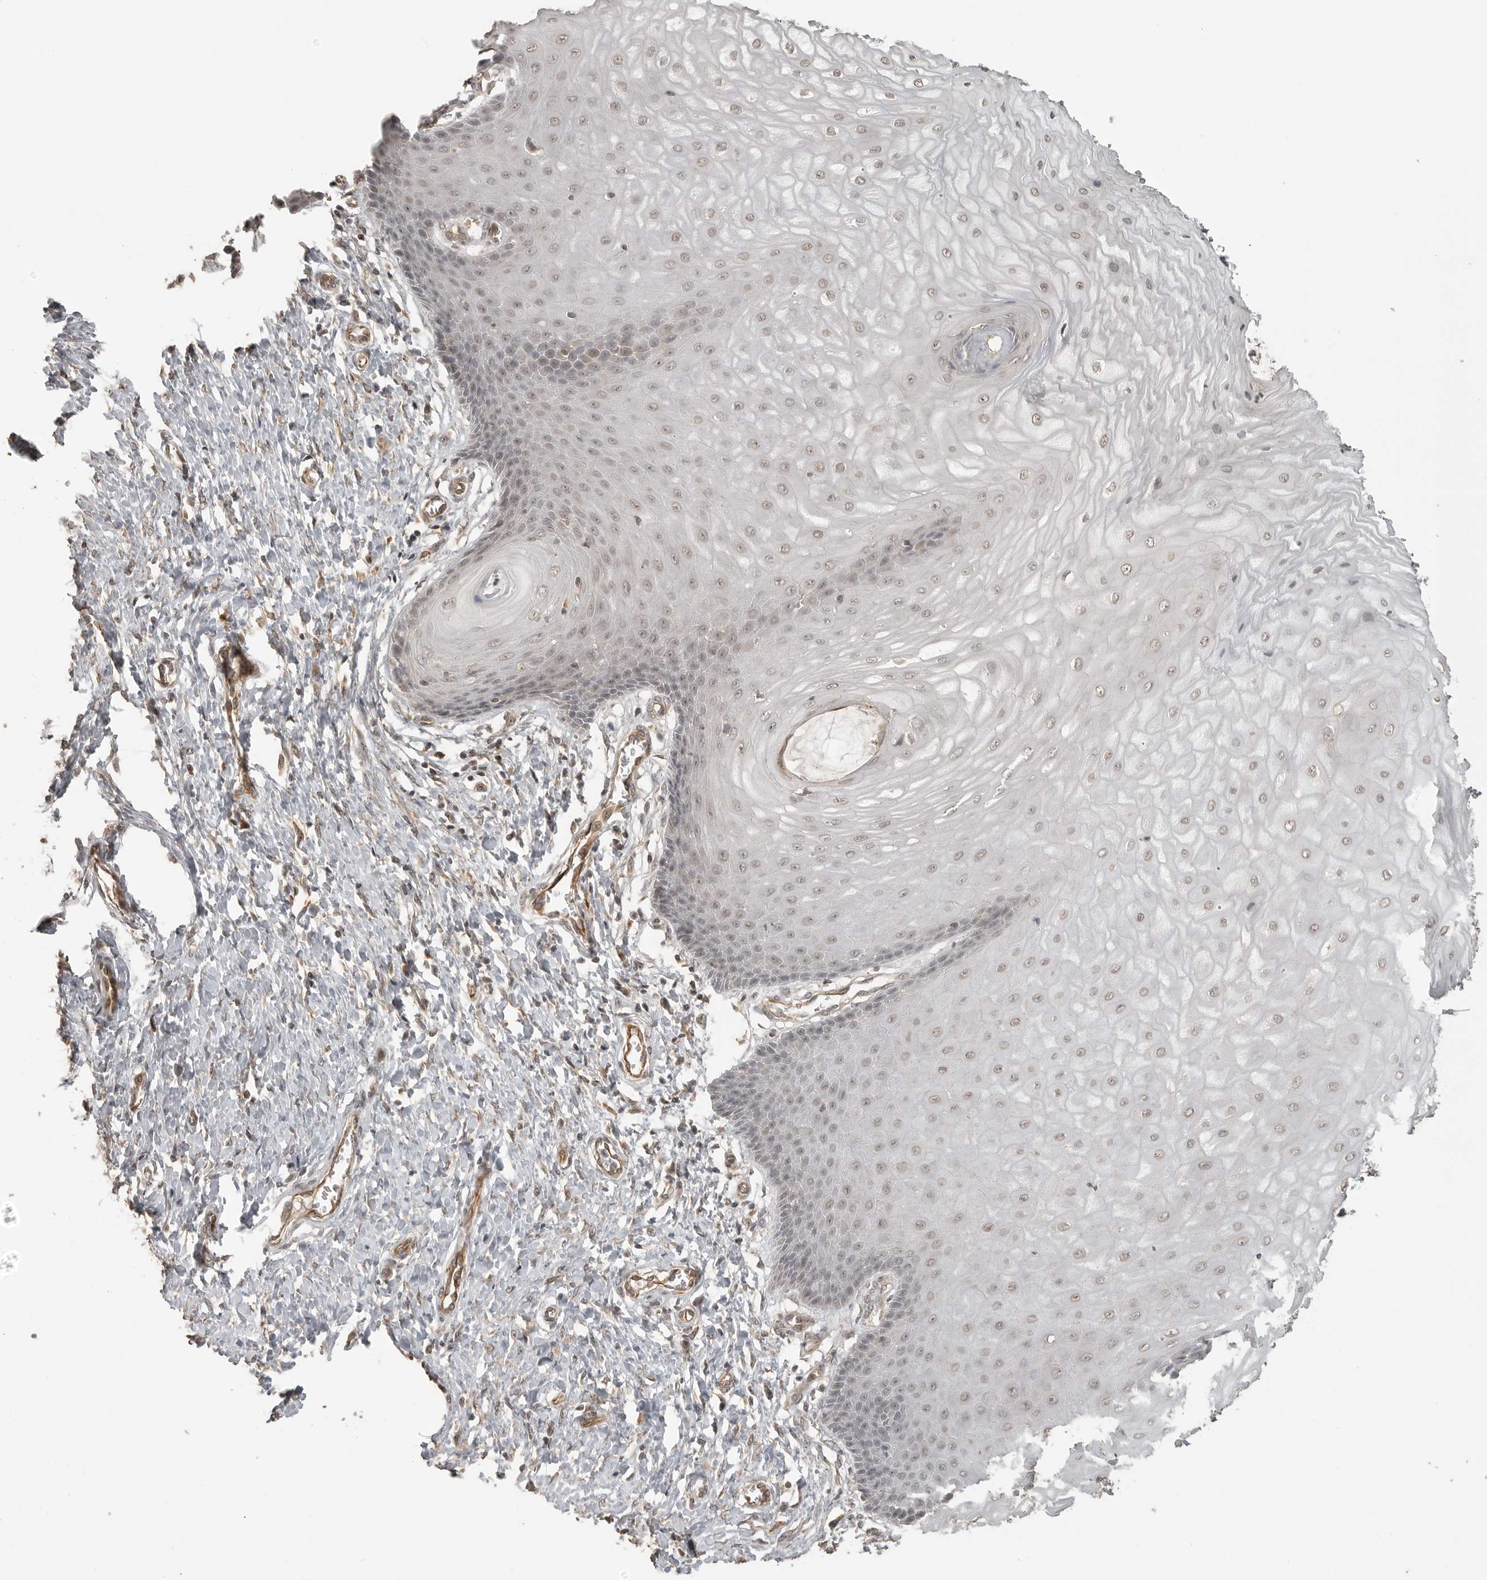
{"staining": {"intensity": "moderate", "quantity": ">75%", "location": "cytoplasmic/membranous"}, "tissue": "cervix", "cell_type": "Glandular cells", "image_type": "normal", "snomed": [{"axis": "morphology", "description": "Normal tissue, NOS"}, {"axis": "topography", "description": "Cervix"}], "caption": "DAB (3,3'-diaminobenzidine) immunohistochemical staining of normal human cervix exhibits moderate cytoplasmic/membranous protein staining in about >75% of glandular cells.", "gene": "SMG8", "patient": {"sex": "female", "age": 55}}